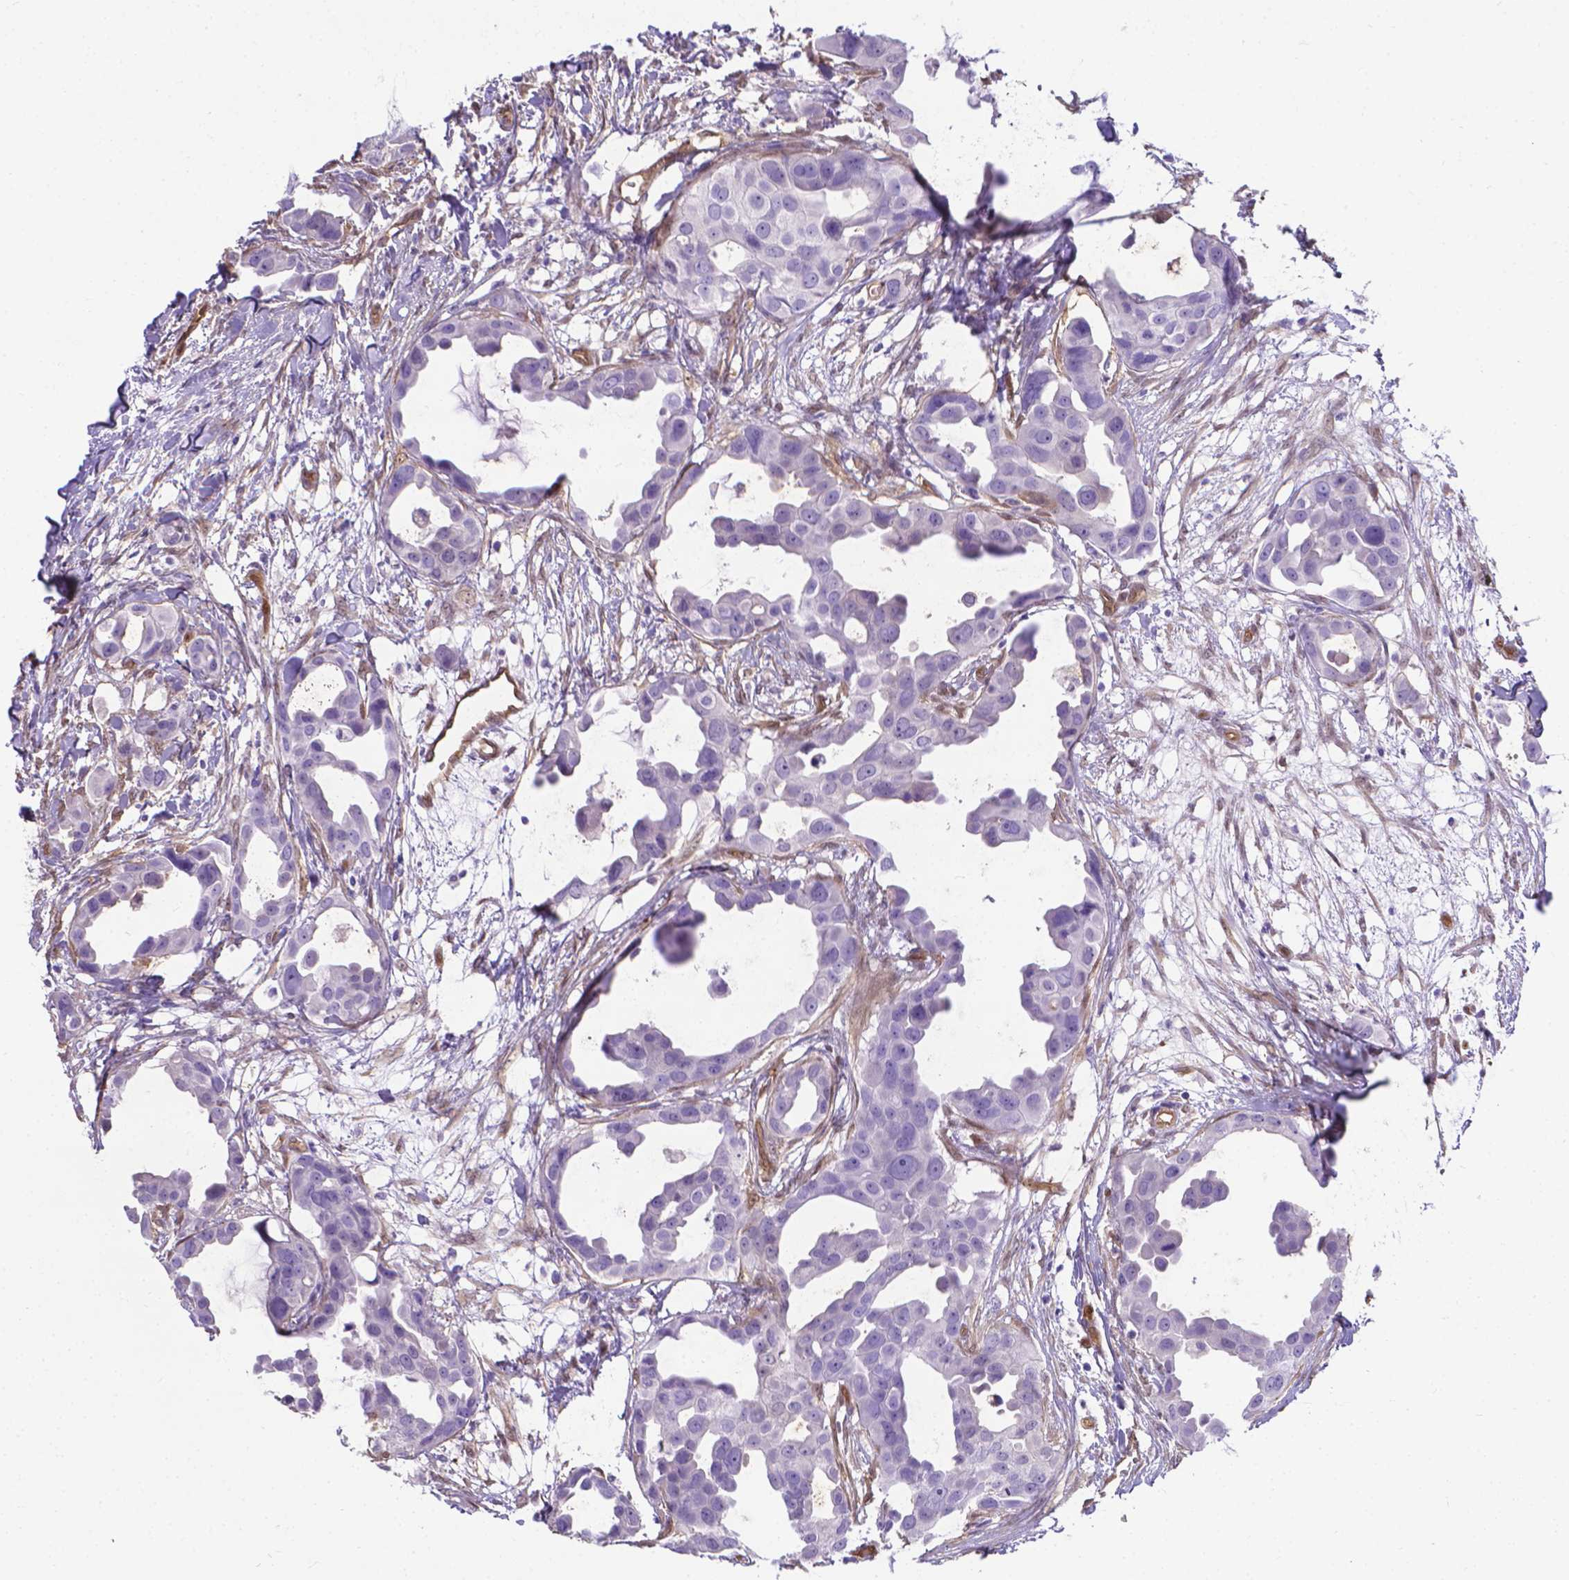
{"staining": {"intensity": "negative", "quantity": "none", "location": "none"}, "tissue": "breast cancer", "cell_type": "Tumor cells", "image_type": "cancer", "snomed": [{"axis": "morphology", "description": "Duct carcinoma"}, {"axis": "topography", "description": "Breast"}], "caption": "A photomicrograph of human infiltrating ductal carcinoma (breast) is negative for staining in tumor cells. Brightfield microscopy of immunohistochemistry (IHC) stained with DAB (brown) and hematoxylin (blue), captured at high magnification.", "gene": "CLIC4", "patient": {"sex": "female", "age": 38}}